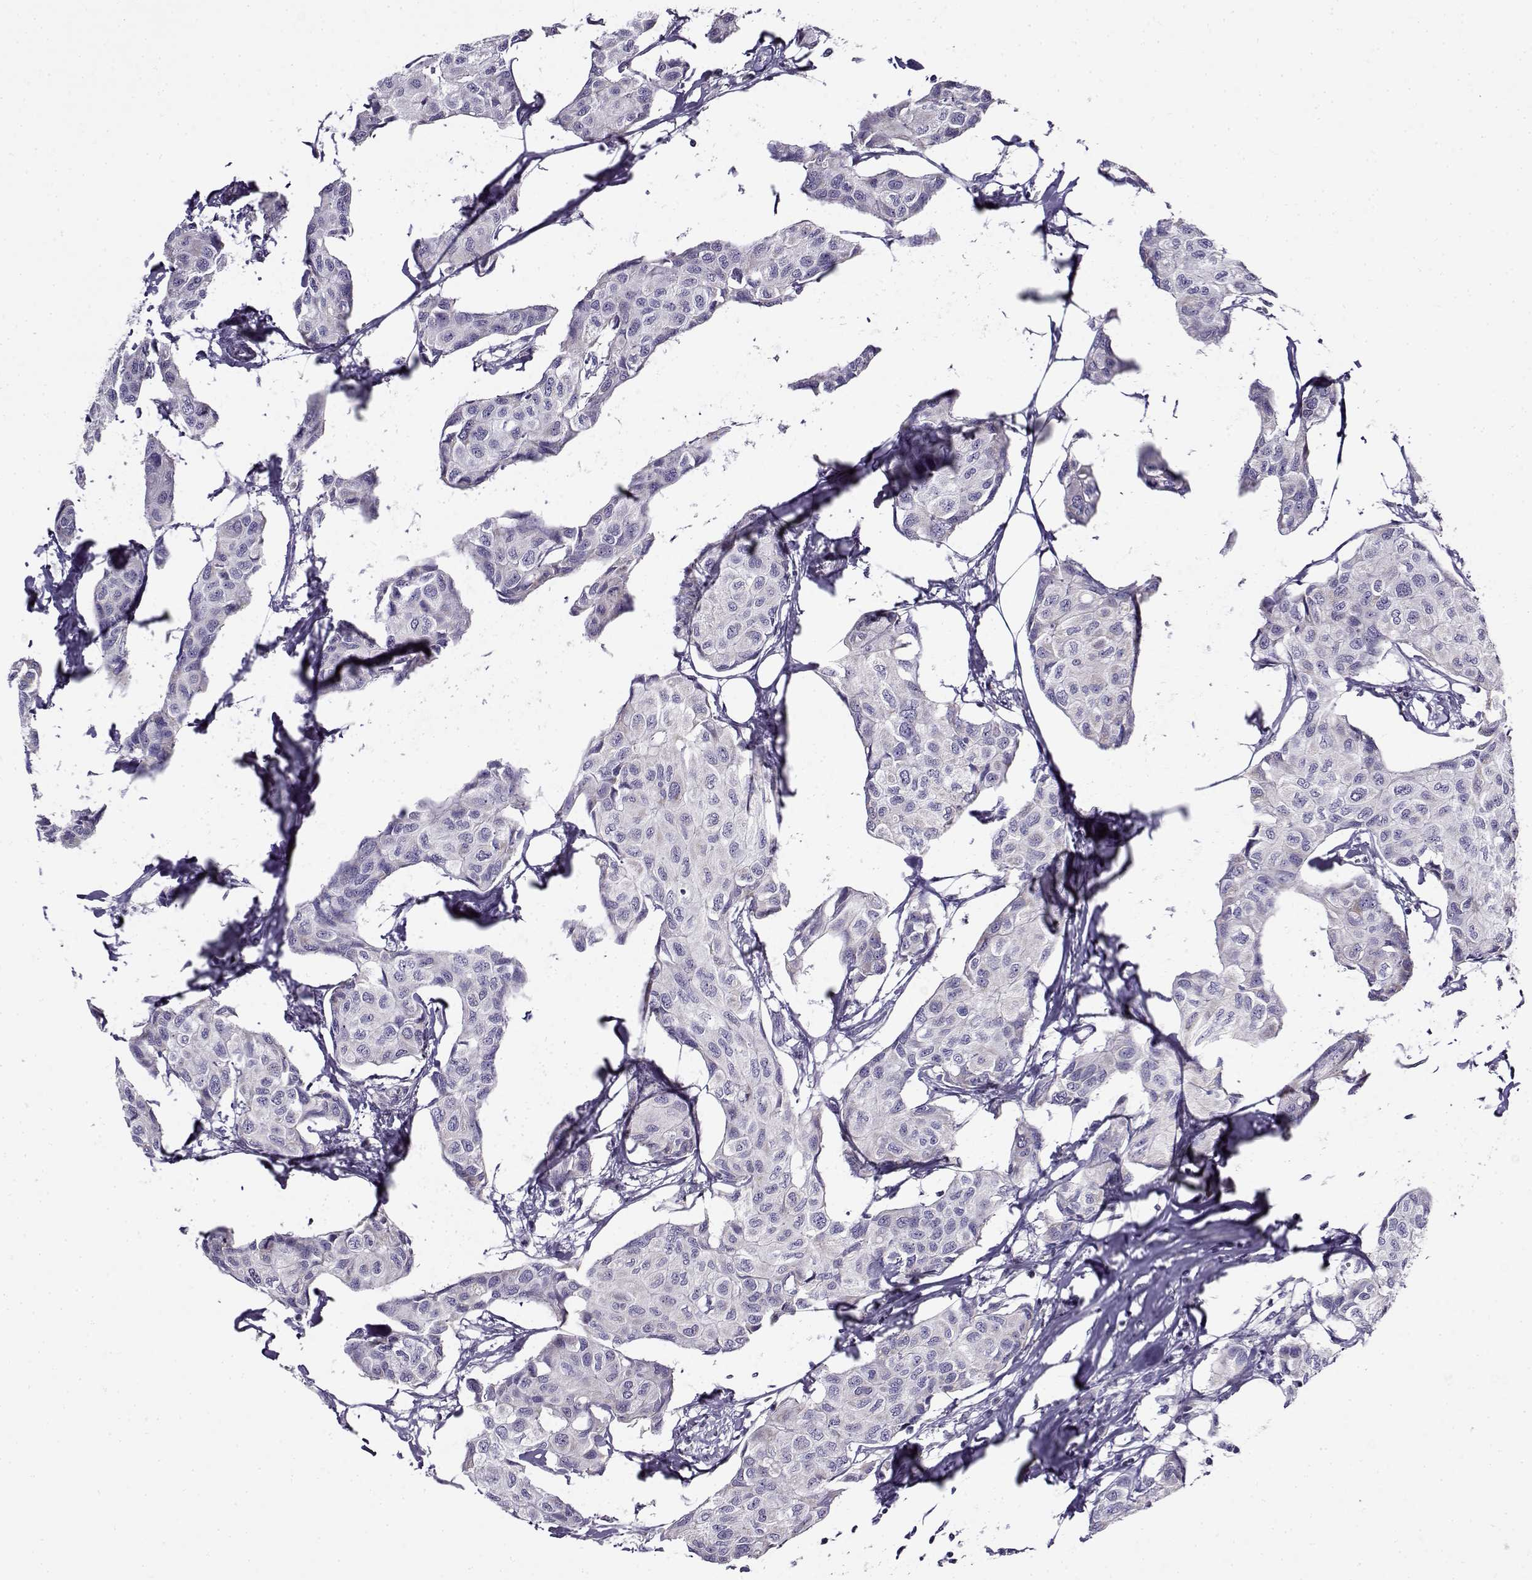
{"staining": {"intensity": "negative", "quantity": "none", "location": "none"}, "tissue": "breast cancer", "cell_type": "Tumor cells", "image_type": "cancer", "snomed": [{"axis": "morphology", "description": "Duct carcinoma"}, {"axis": "topography", "description": "Breast"}], "caption": "Image shows no significant protein staining in tumor cells of intraductal carcinoma (breast).", "gene": "FEZF1", "patient": {"sex": "female", "age": 80}}